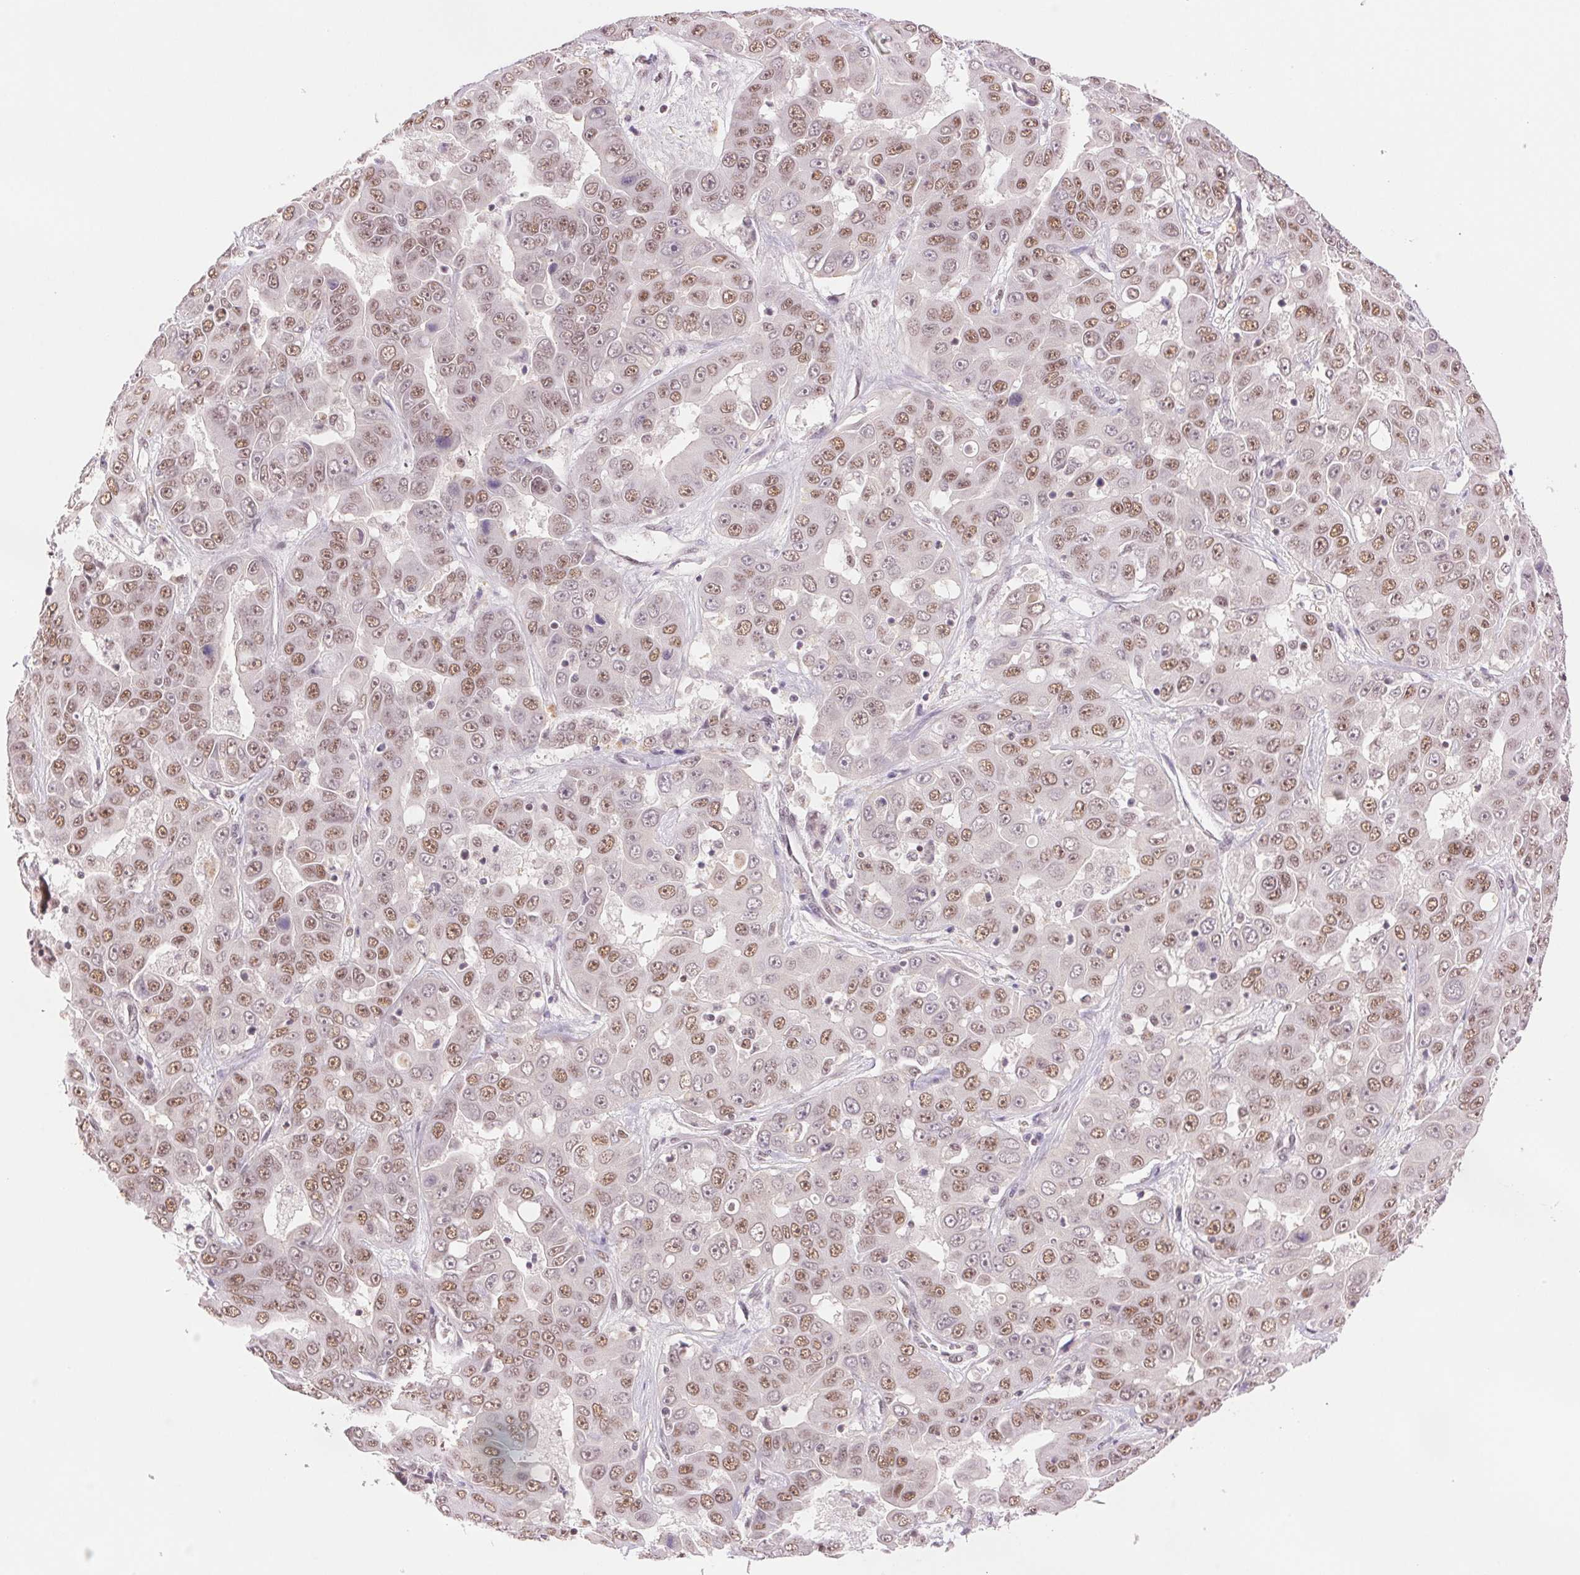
{"staining": {"intensity": "moderate", "quantity": ">75%", "location": "nuclear"}, "tissue": "liver cancer", "cell_type": "Tumor cells", "image_type": "cancer", "snomed": [{"axis": "morphology", "description": "Cholangiocarcinoma"}, {"axis": "topography", "description": "Liver"}], "caption": "High-magnification brightfield microscopy of cholangiocarcinoma (liver) stained with DAB (3,3'-diaminobenzidine) (brown) and counterstained with hematoxylin (blue). tumor cells exhibit moderate nuclear positivity is appreciated in approximately>75% of cells.", "gene": "RPRD1B", "patient": {"sex": "female", "age": 52}}